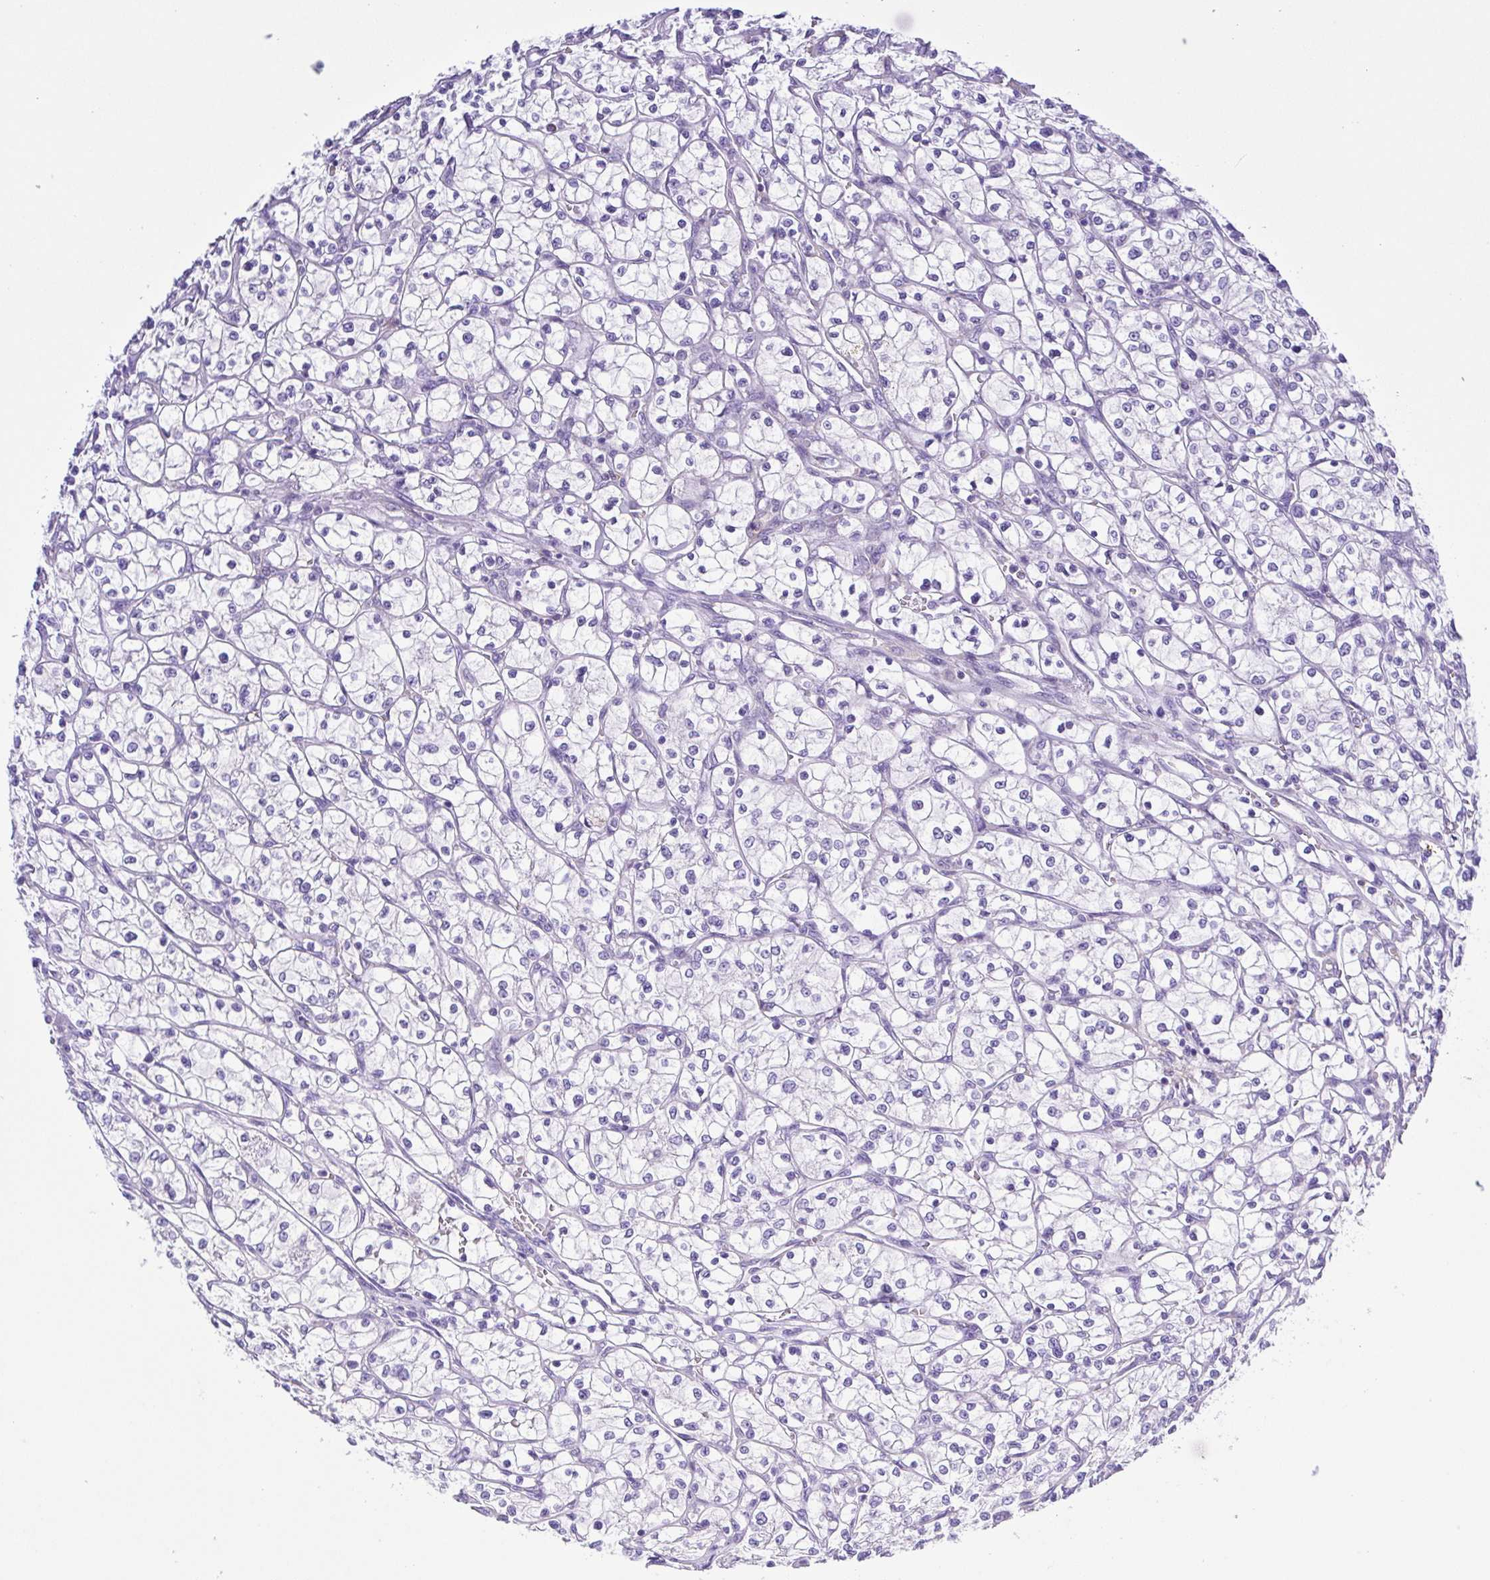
{"staining": {"intensity": "negative", "quantity": "none", "location": "none"}, "tissue": "renal cancer", "cell_type": "Tumor cells", "image_type": "cancer", "snomed": [{"axis": "morphology", "description": "Adenocarcinoma, NOS"}, {"axis": "topography", "description": "Kidney"}], "caption": "Tumor cells show no significant protein staining in renal adenocarcinoma.", "gene": "CD72", "patient": {"sex": "female", "age": 64}}